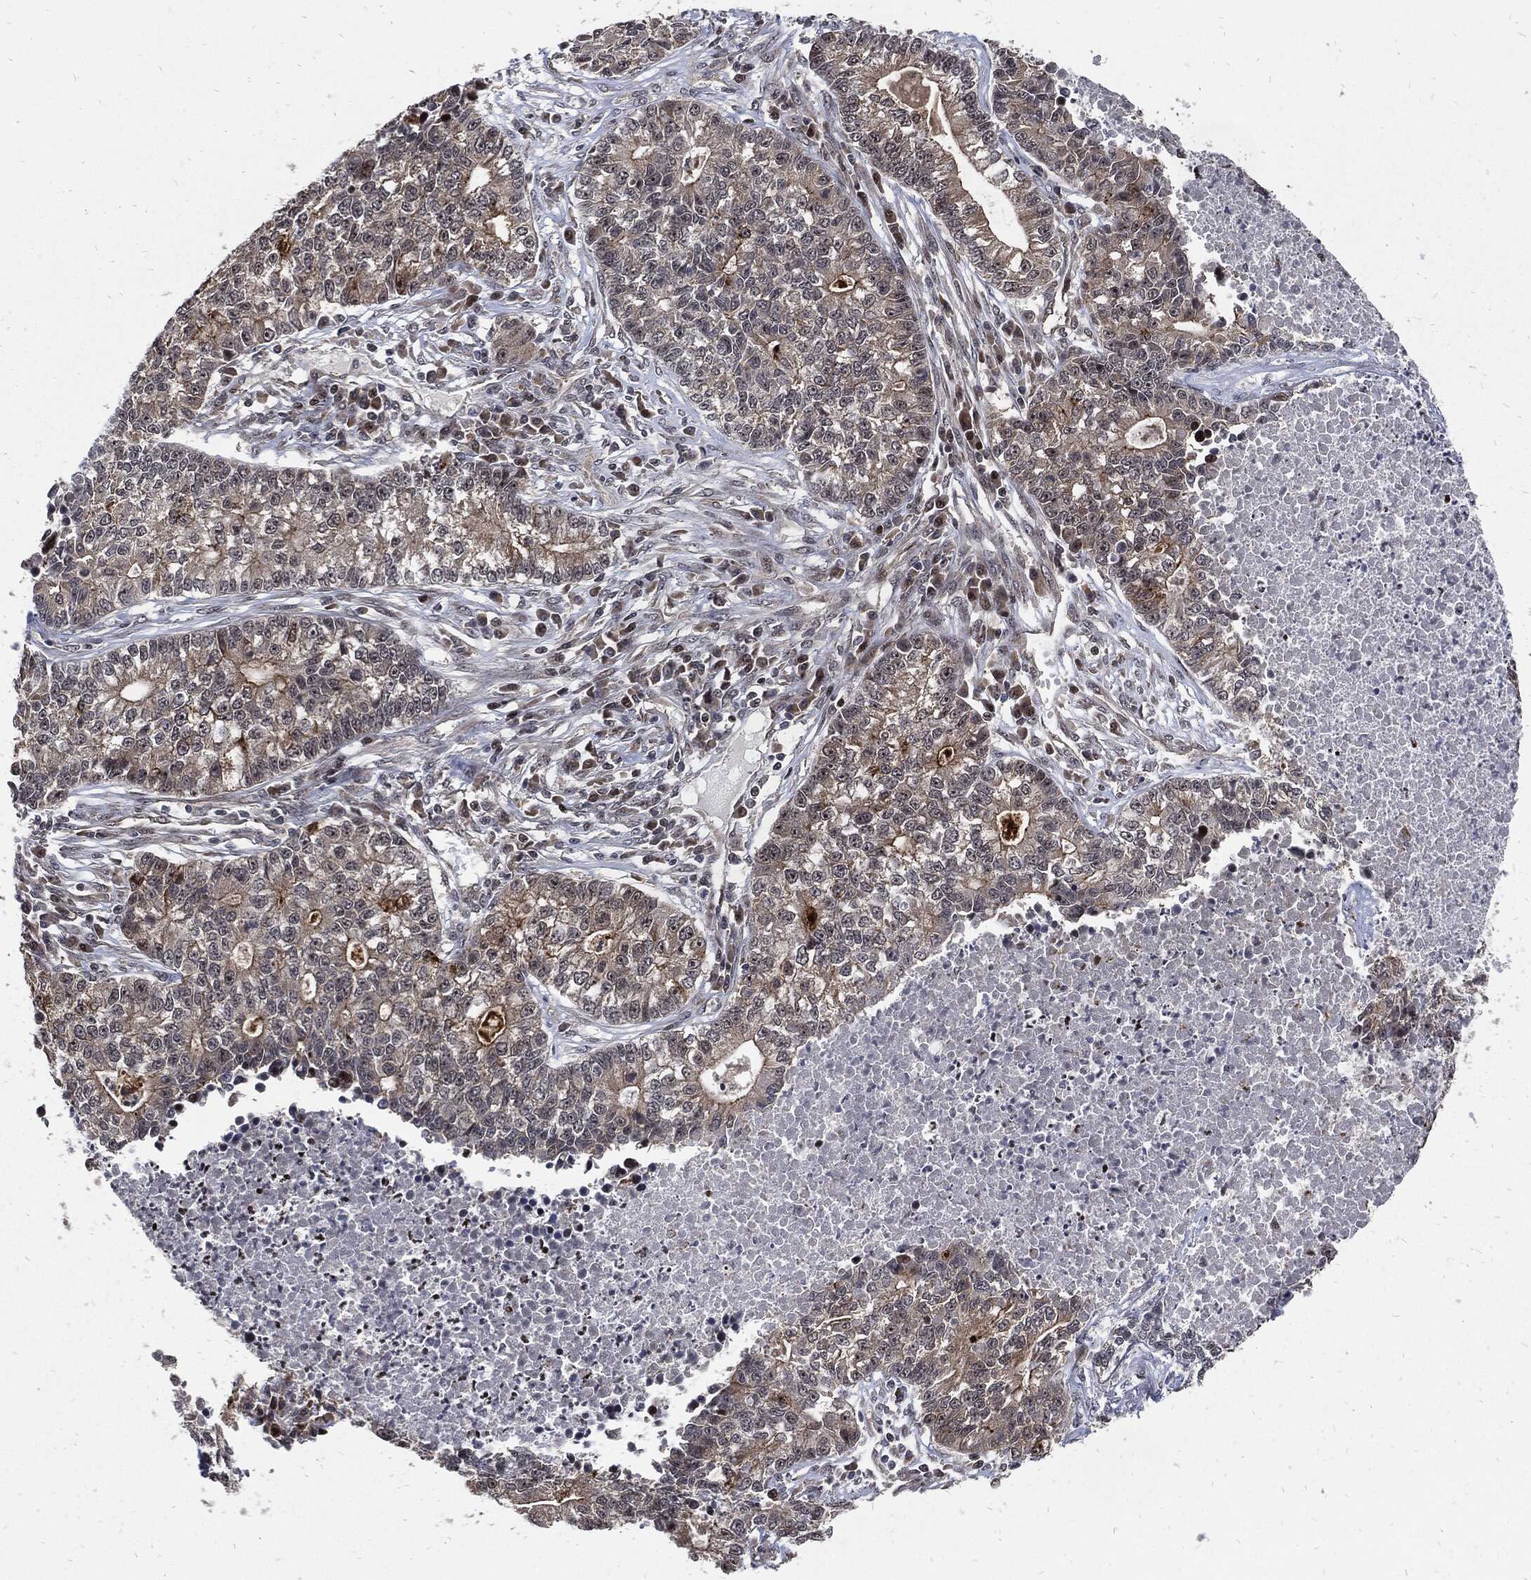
{"staining": {"intensity": "negative", "quantity": "none", "location": "none"}, "tissue": "lung cancer", "cell_type": "Tumor cells", "image_type": "cancer", "snomed": [{"axis": "morphology", "description": "Adenocarcinoma, NOS"}, {"axis": "topography", "description": "Lung"}], "caption": "An image of lung adenocarcinoma stained for a protein displays no brown staining in tumor cells.", "gene": "ZNF775", "patient": {"sex": "male", "age": 57}}